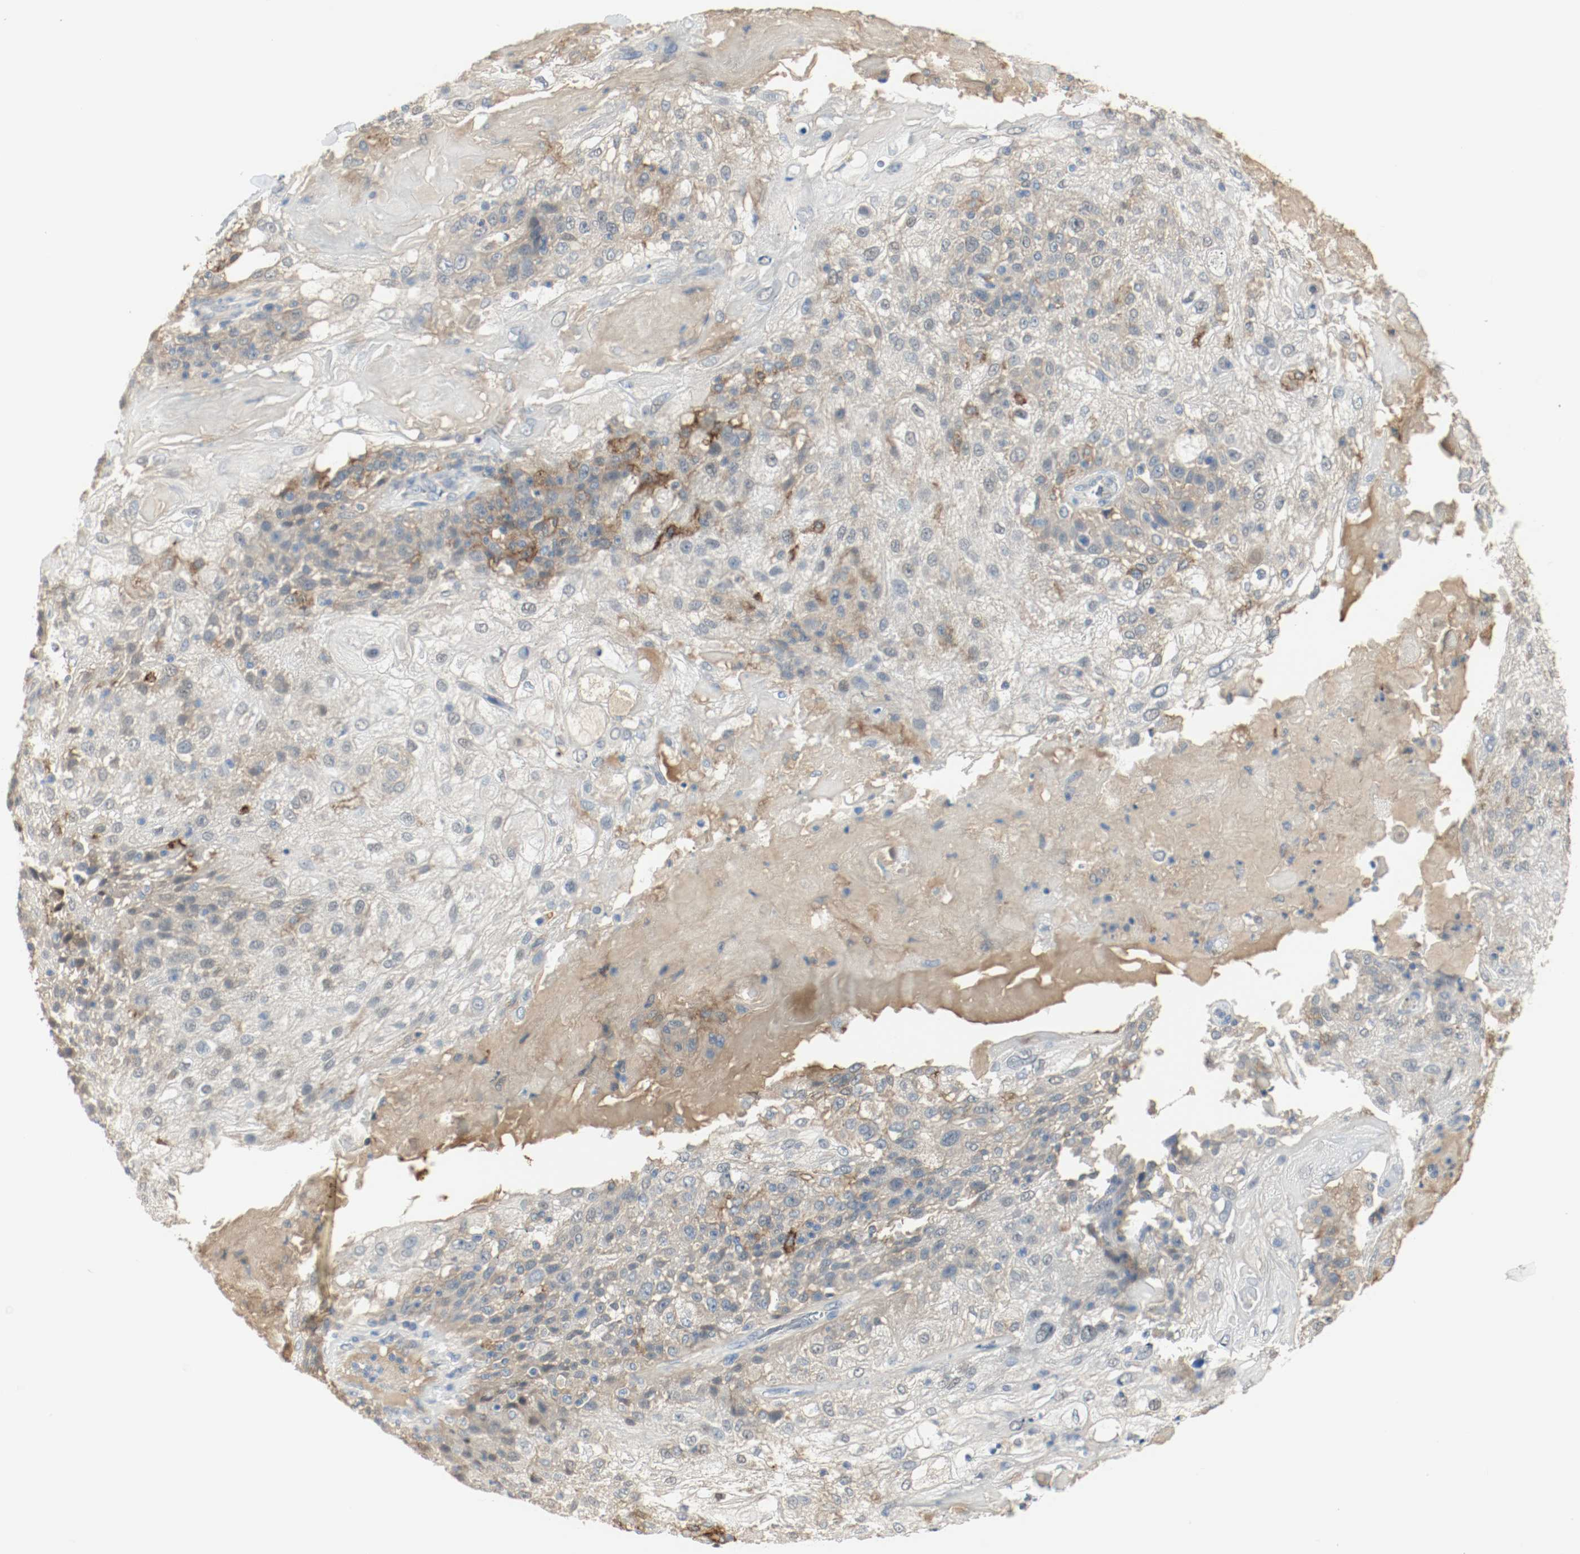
{"staining": {"intensity": "weak", "quantity": "25%-75%", "location": "cytoplasmic/membranous"}, "tissue": "skin cancer", "cell_type": "Tumor cells", "image_type": "cancer", "snomed": [{"axis": "morphology", "description": "Normal tissue, NOS"}, {"axis": "morphology", "description": "Squamous cell carcinoma, NOS"}, {"axis": "topography", "description": "Skin"}], "caption": "Weak cytoplasmic/membranous protein staining is present in approximately 25%-75% of tumor cells in skin squamous cell carcinoma. The staining was performed using DAB (3,3'-diaminobenzidine), with brown indicating positive protein expression. Nuclei are stained blue with hematoxylin.", "gene": "MELTF", "patient": {"sex": "female", "age": 83}}